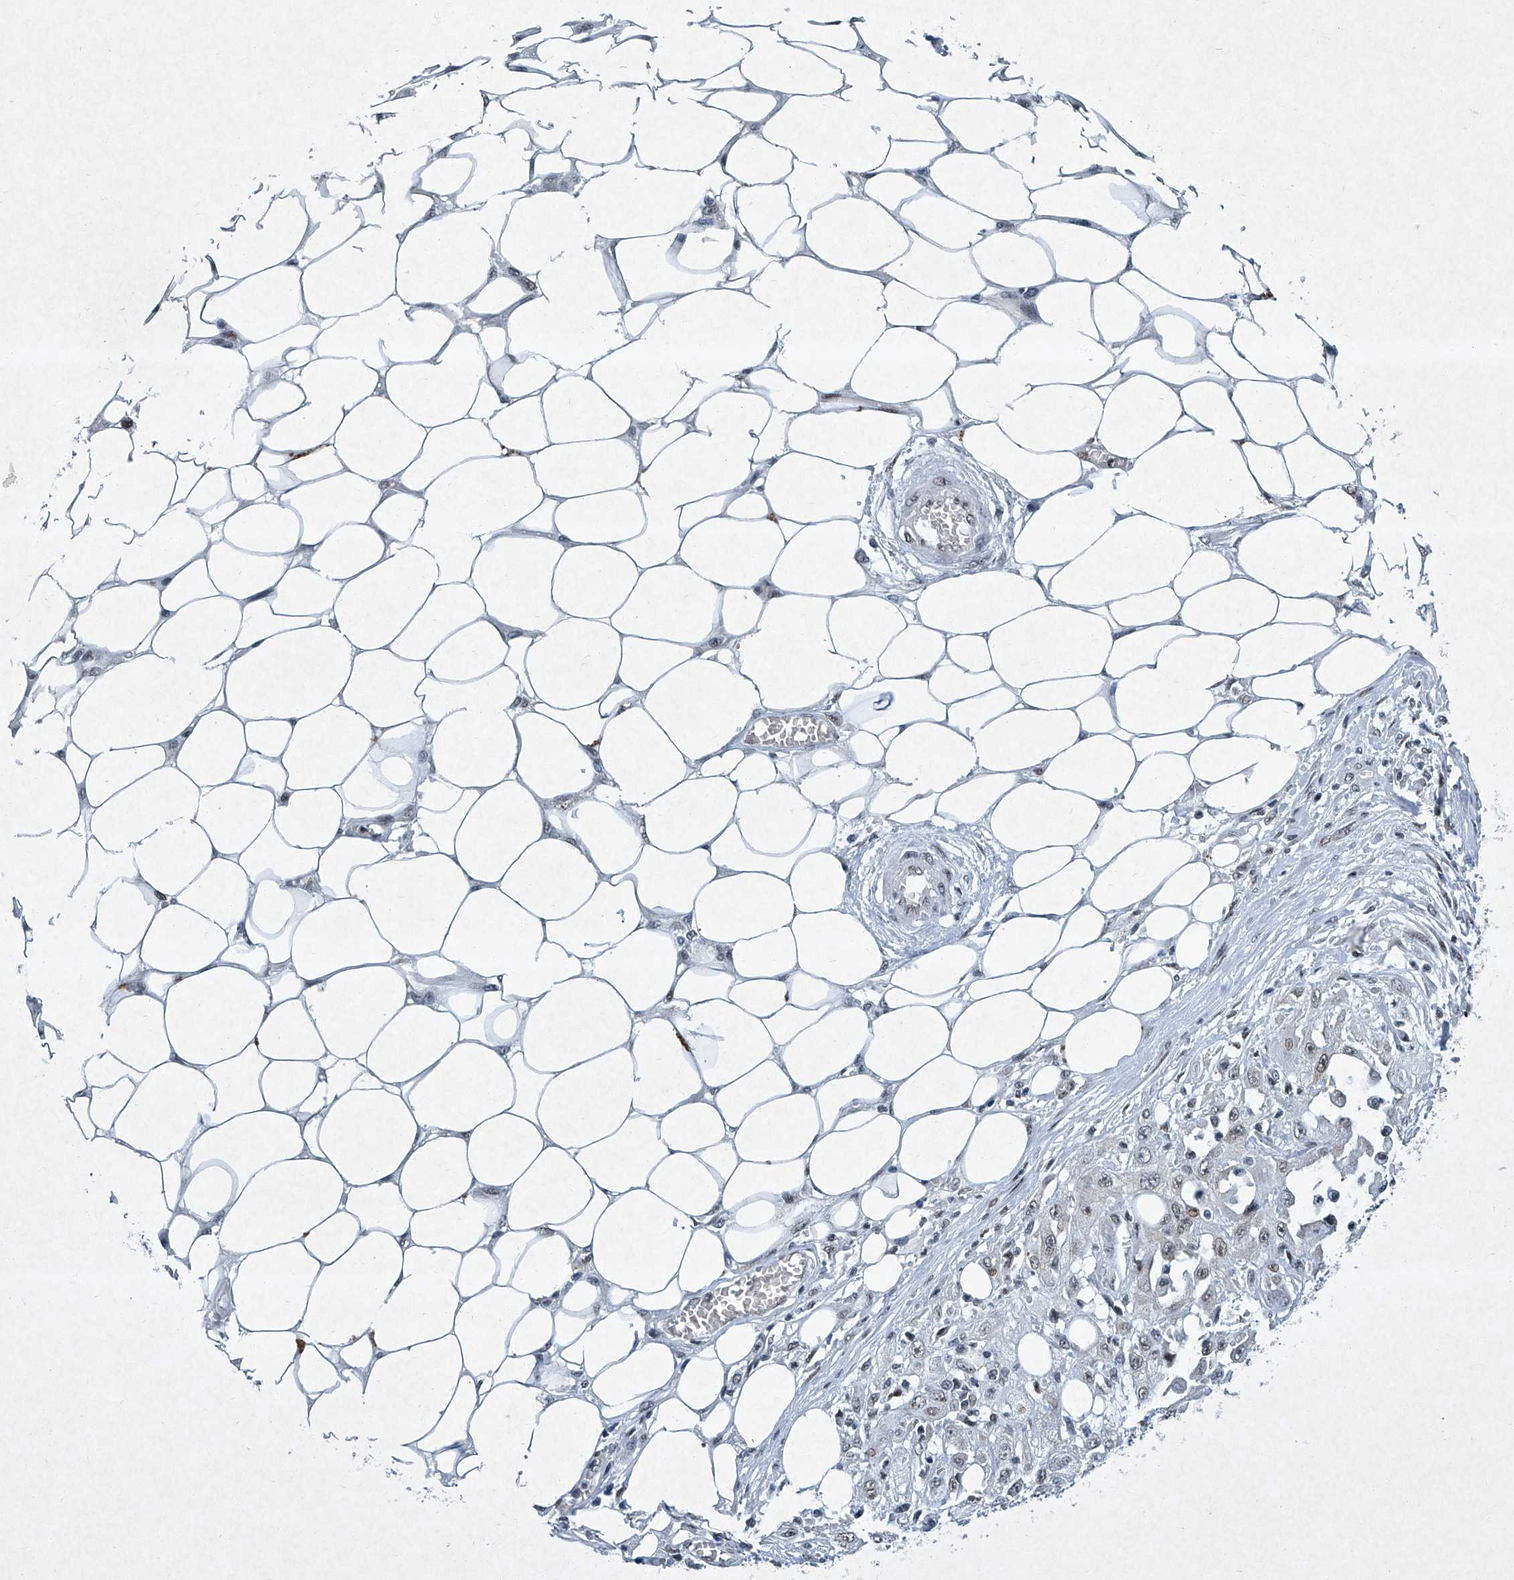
{"staining": {"intensity": "weak", "quantity": ">75%", "location": "nuclear"}, "tissue": "skin cancer", "cell_type": "Tumor cells", "image_type": "cancer", "snomed": [{"axis": "morphology", "description": "Squamous cell carcinoma, NOS"}, {"axis": "morphology", "description": "Squamous cell carcinoma, metastatic, NOS"}, {"axis": "topography", "description": "Skin"}, {"axis": "topography", "description": "Lymph node"}], "caption": "The histopathology image displays staining of skin cancer, revealing weak nuclear protein expression (brown color) within tumor cells.", "gene": "TFDP1", "patient": {"sex": "male", "age": 75}}